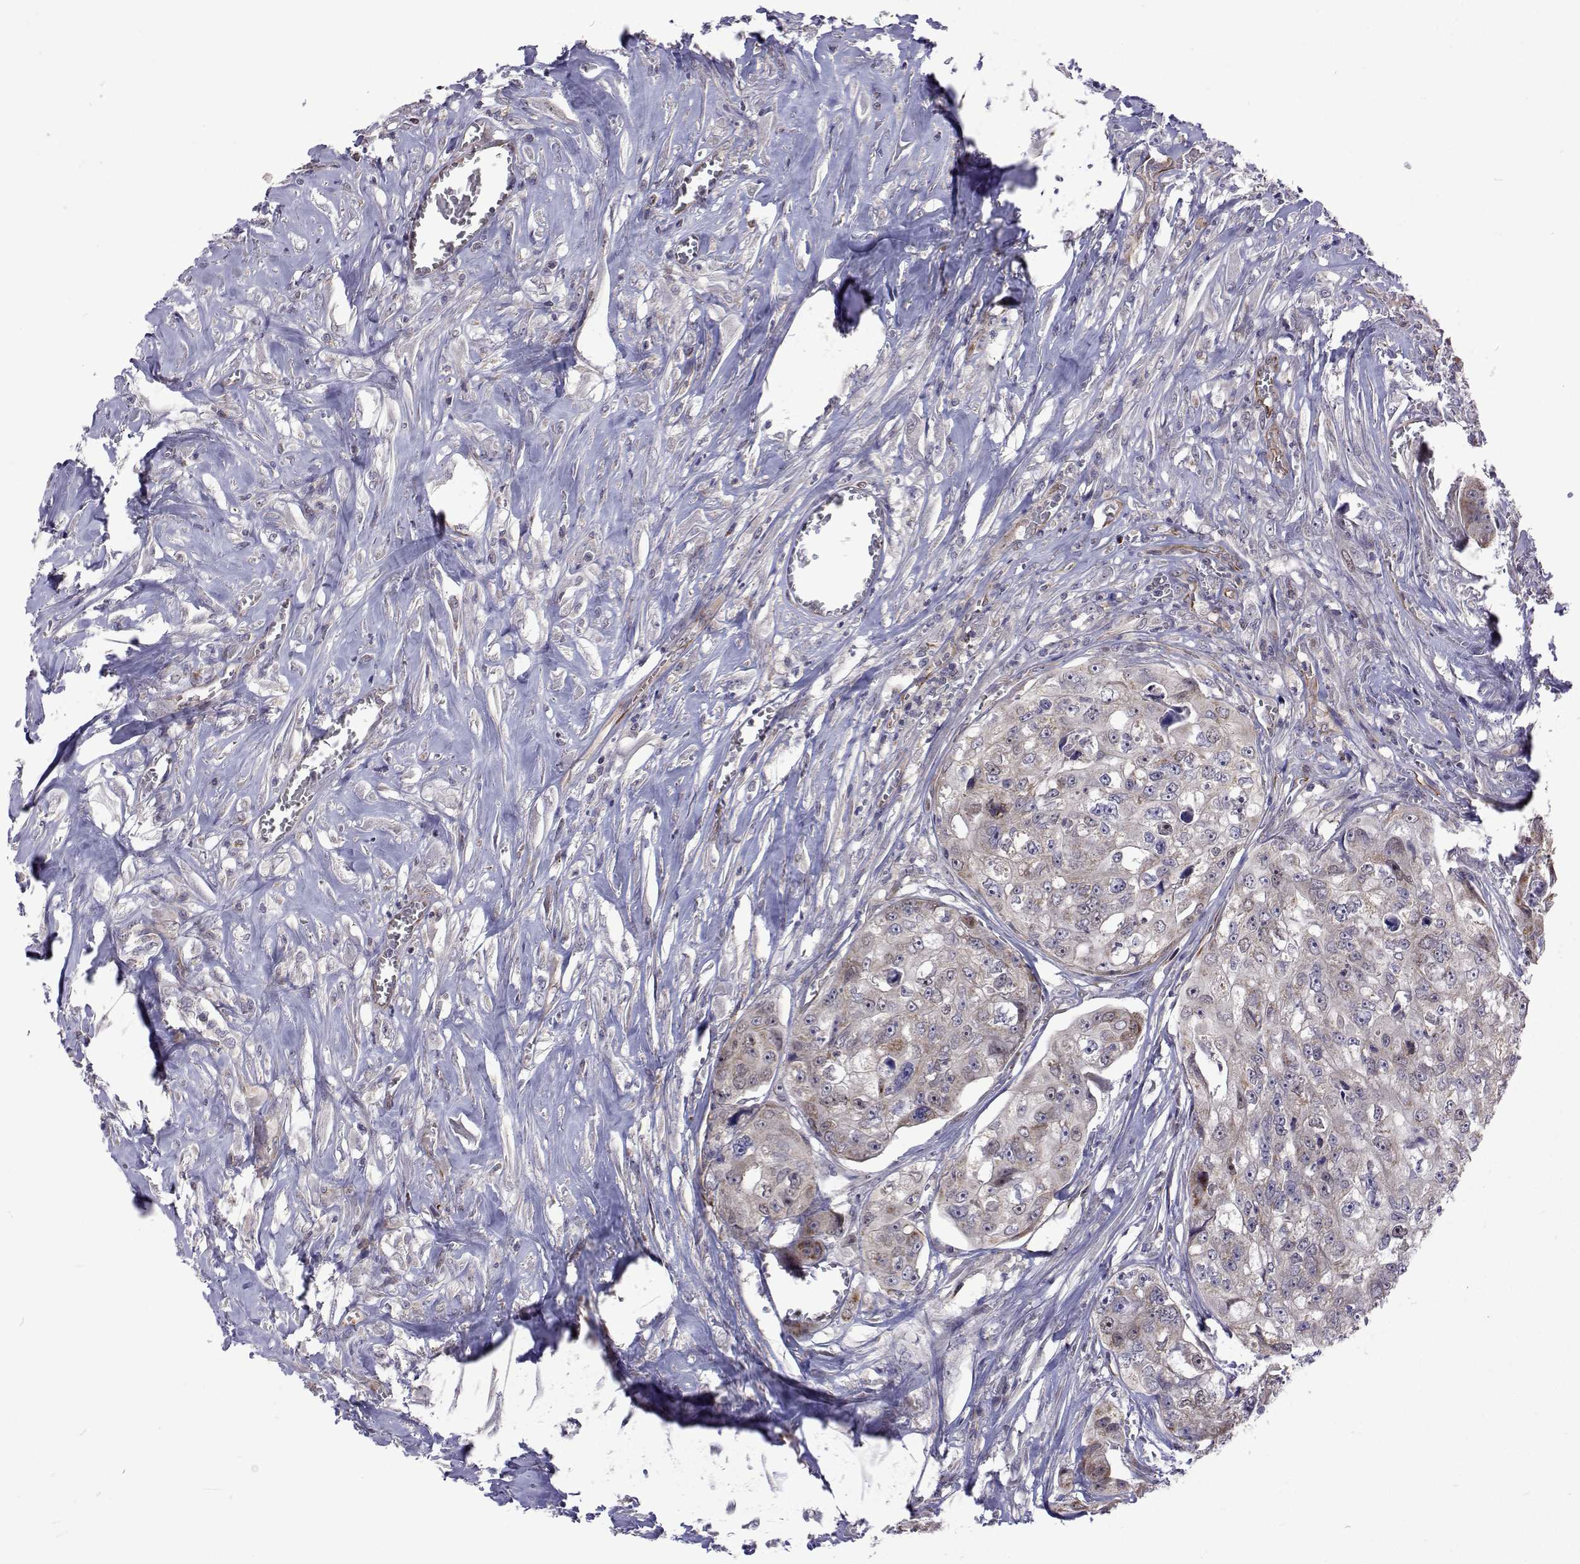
{"staining": {"intensity": "weak", "quantity": "<25%", "location": "cytoplasmic/membranous"}, "tissue": "colorectal cancer", "cell_type": "Tumor cells", "image_type": "cancer", "snomed": [{"axis": "morphology", "description": "Adenocarcinoma, NOS"}, {"axis": "topography", "description": "Rectum"}], "caption": "IHC photomicrograph of colorectal cancer stained for a protein (brown), which shows no expression in tumor cells.", "gene": "DHTKD1", "patient": {"sex": "female", "age": 62}}